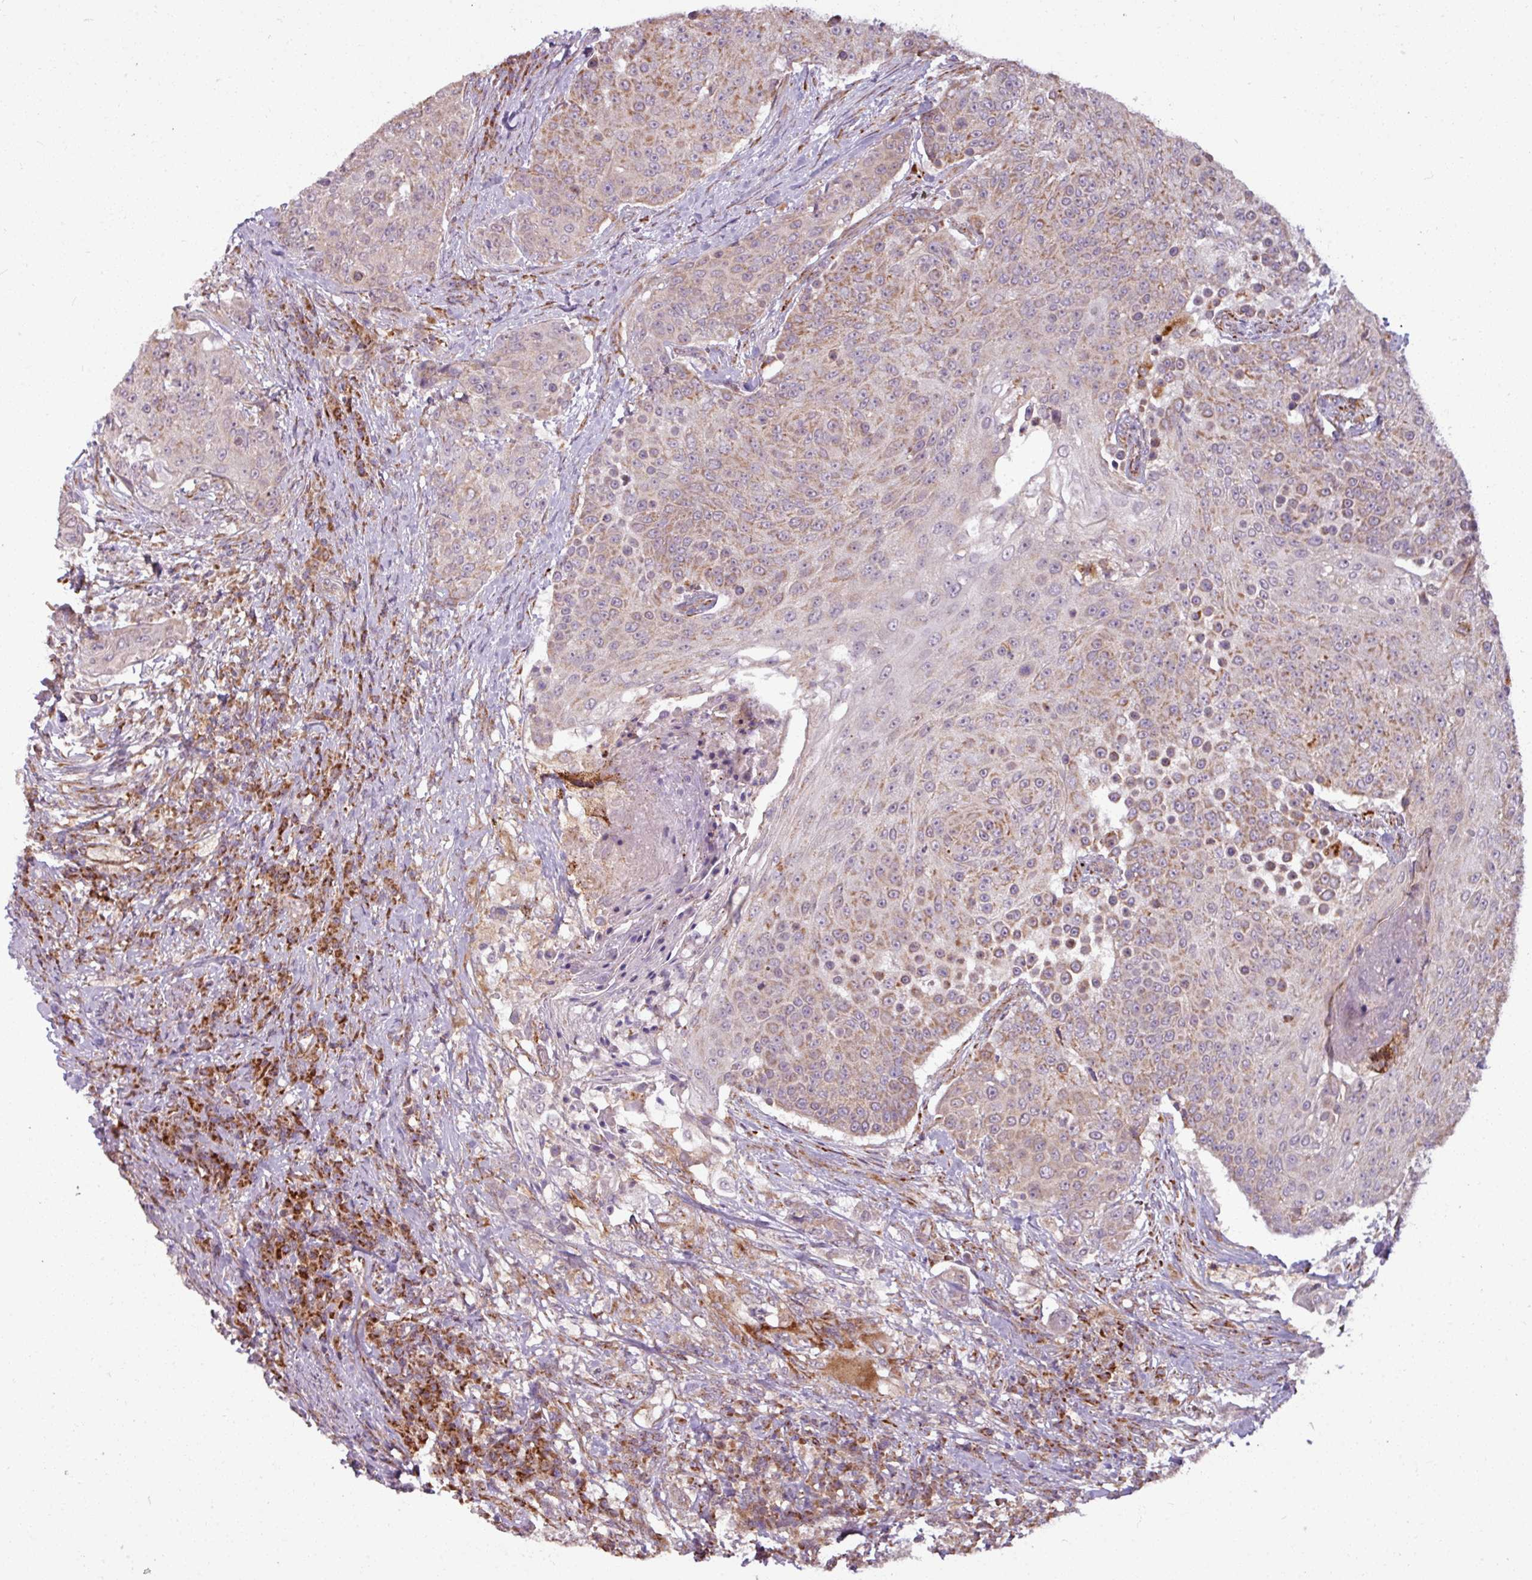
{"staining": {"intensity": "moderate", "quantity": "25%-75%", "location": "cytoplasmic/membranous"}, "tissue": "urothelial cancer", "cell_type": "Tumor cells", "image_type": "cancer", "snomed": [{"axis": "morphology", "description": "Urothelial carcinoma, High grade"}, {"axis": "topography", "description": "Urinary bladder"}], "caption": "Moderate cytoplasmic/membranous staining is appreciated in approximately 25%-75% of tumor cells in urothelial cancer.", "gene": "MAGT1", "patient": {"sex": "female", "age": 63}}